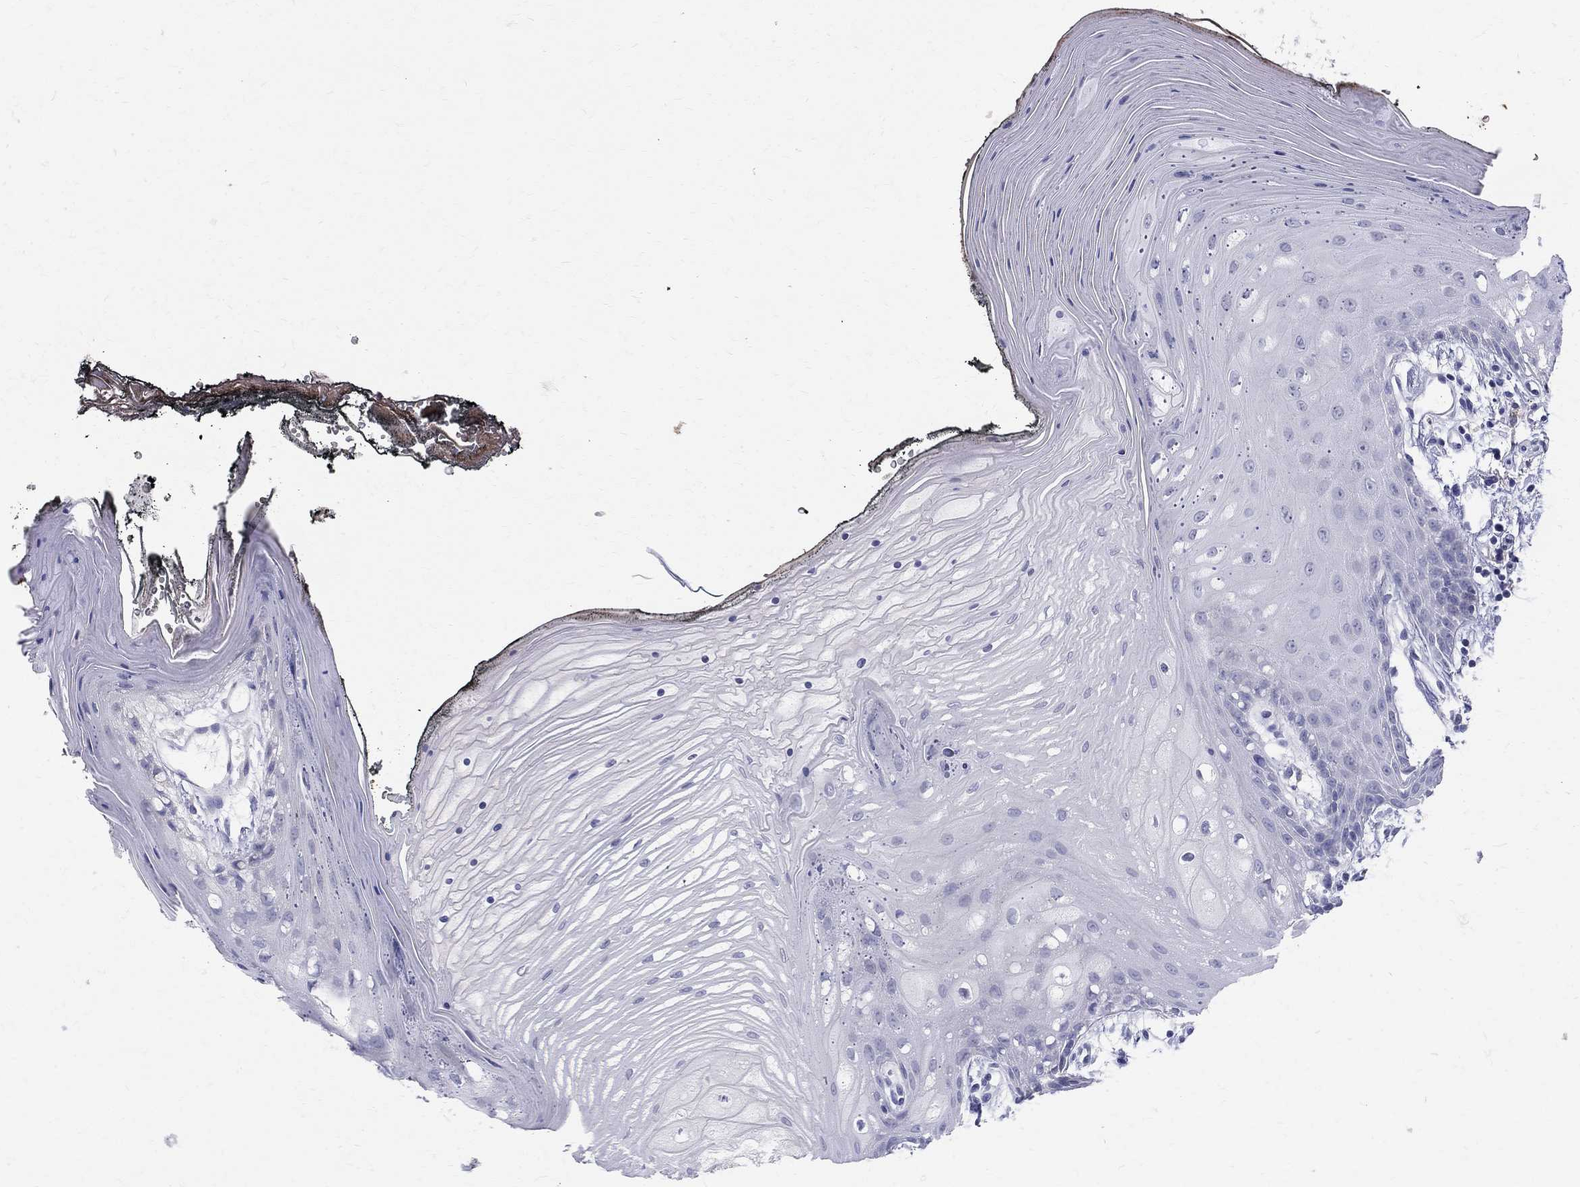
{"staining": {"intensity": "negative", "quantity": "none", "location": "none"}, "tissue": "oral mucosa", "cell_type": "Squamous epithelial cells", "image_type": "normal", "snomed": [{"axis": "morphology", "description": "Normal tissue, NOS"}, {"axis": "morphology", "description": "Squamous cell carcinoma, NOS"}, {"axis": "topography", "description": "Oral tissue"}, {"axis": "topography", "description": "Head-Neck"}], "caption": "Immunohistochemistry of normal oral mucosa demonstrates no positivity in squamous epithelial cells. (DAB IHC visualized using brightfield microscopy, high magnification).", "gene": "AGER", "patient": {"sex": "male", "age": 65}}